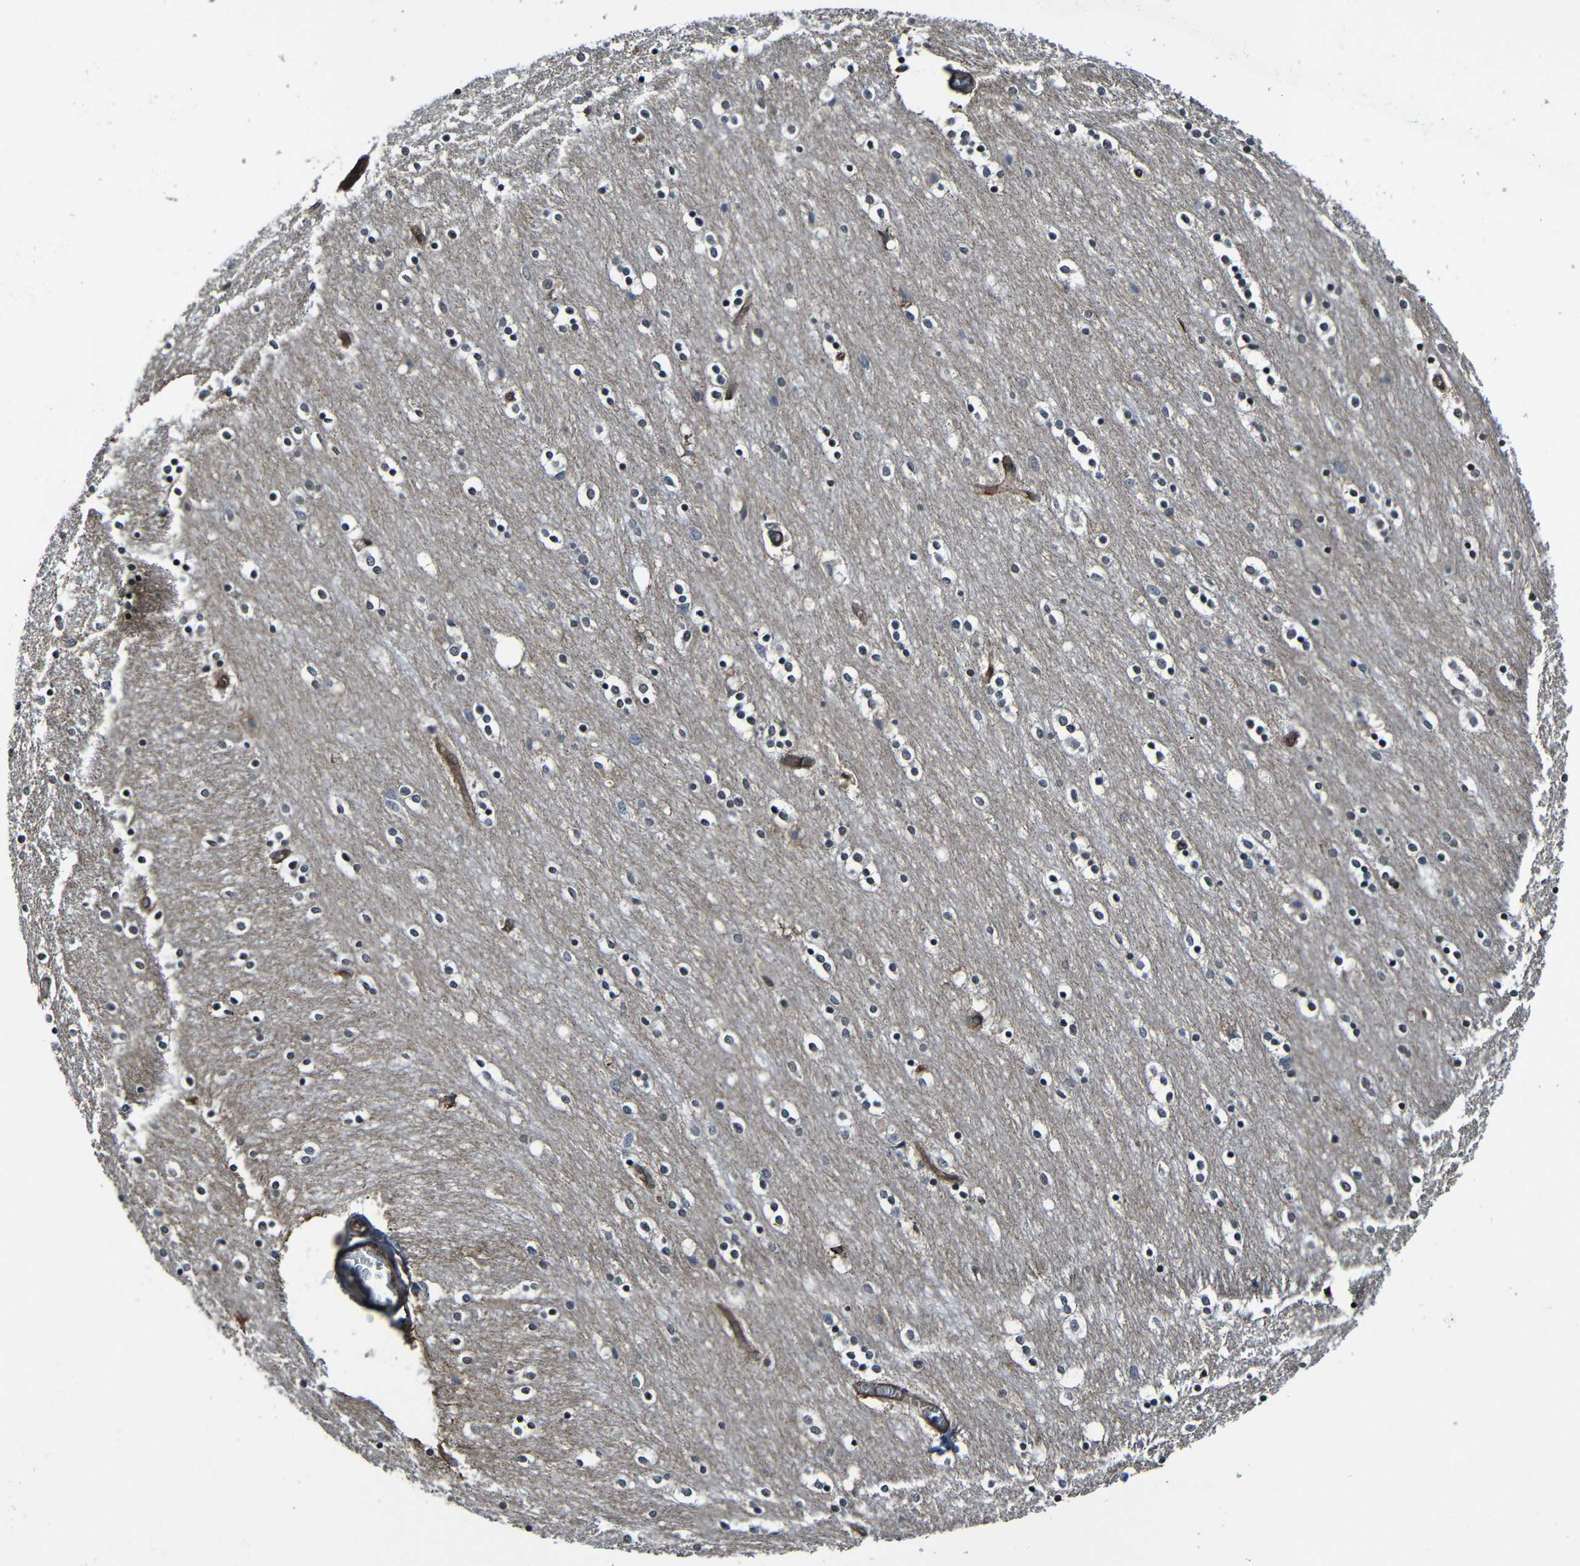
{"staining": {"intensity": "weak", "quantity": "<25%", "location": "cytoplasmic/membranous,nuclear"}, "tissue": "caudate", "cell_type": "Glial cells", "image_type": "normal", "snomed": [{"axis": "morphology", "description": "Normal tissue, NOS"}, {"axis": "topography", "description": "Lateral ventricle wall"}], "caption": "This histopathology image is of normal caudate stained with immunohistochemistry to label a protein in brown with the nuclei are counter-stained blue. There is no staining in glial cells. Brightfield microscopy of IHC stained with DAB (brown) and hematoxylin (blue), captured at high magnification.", "gene": "LGR5", "patient": {"sex": "female", "age": 54}}